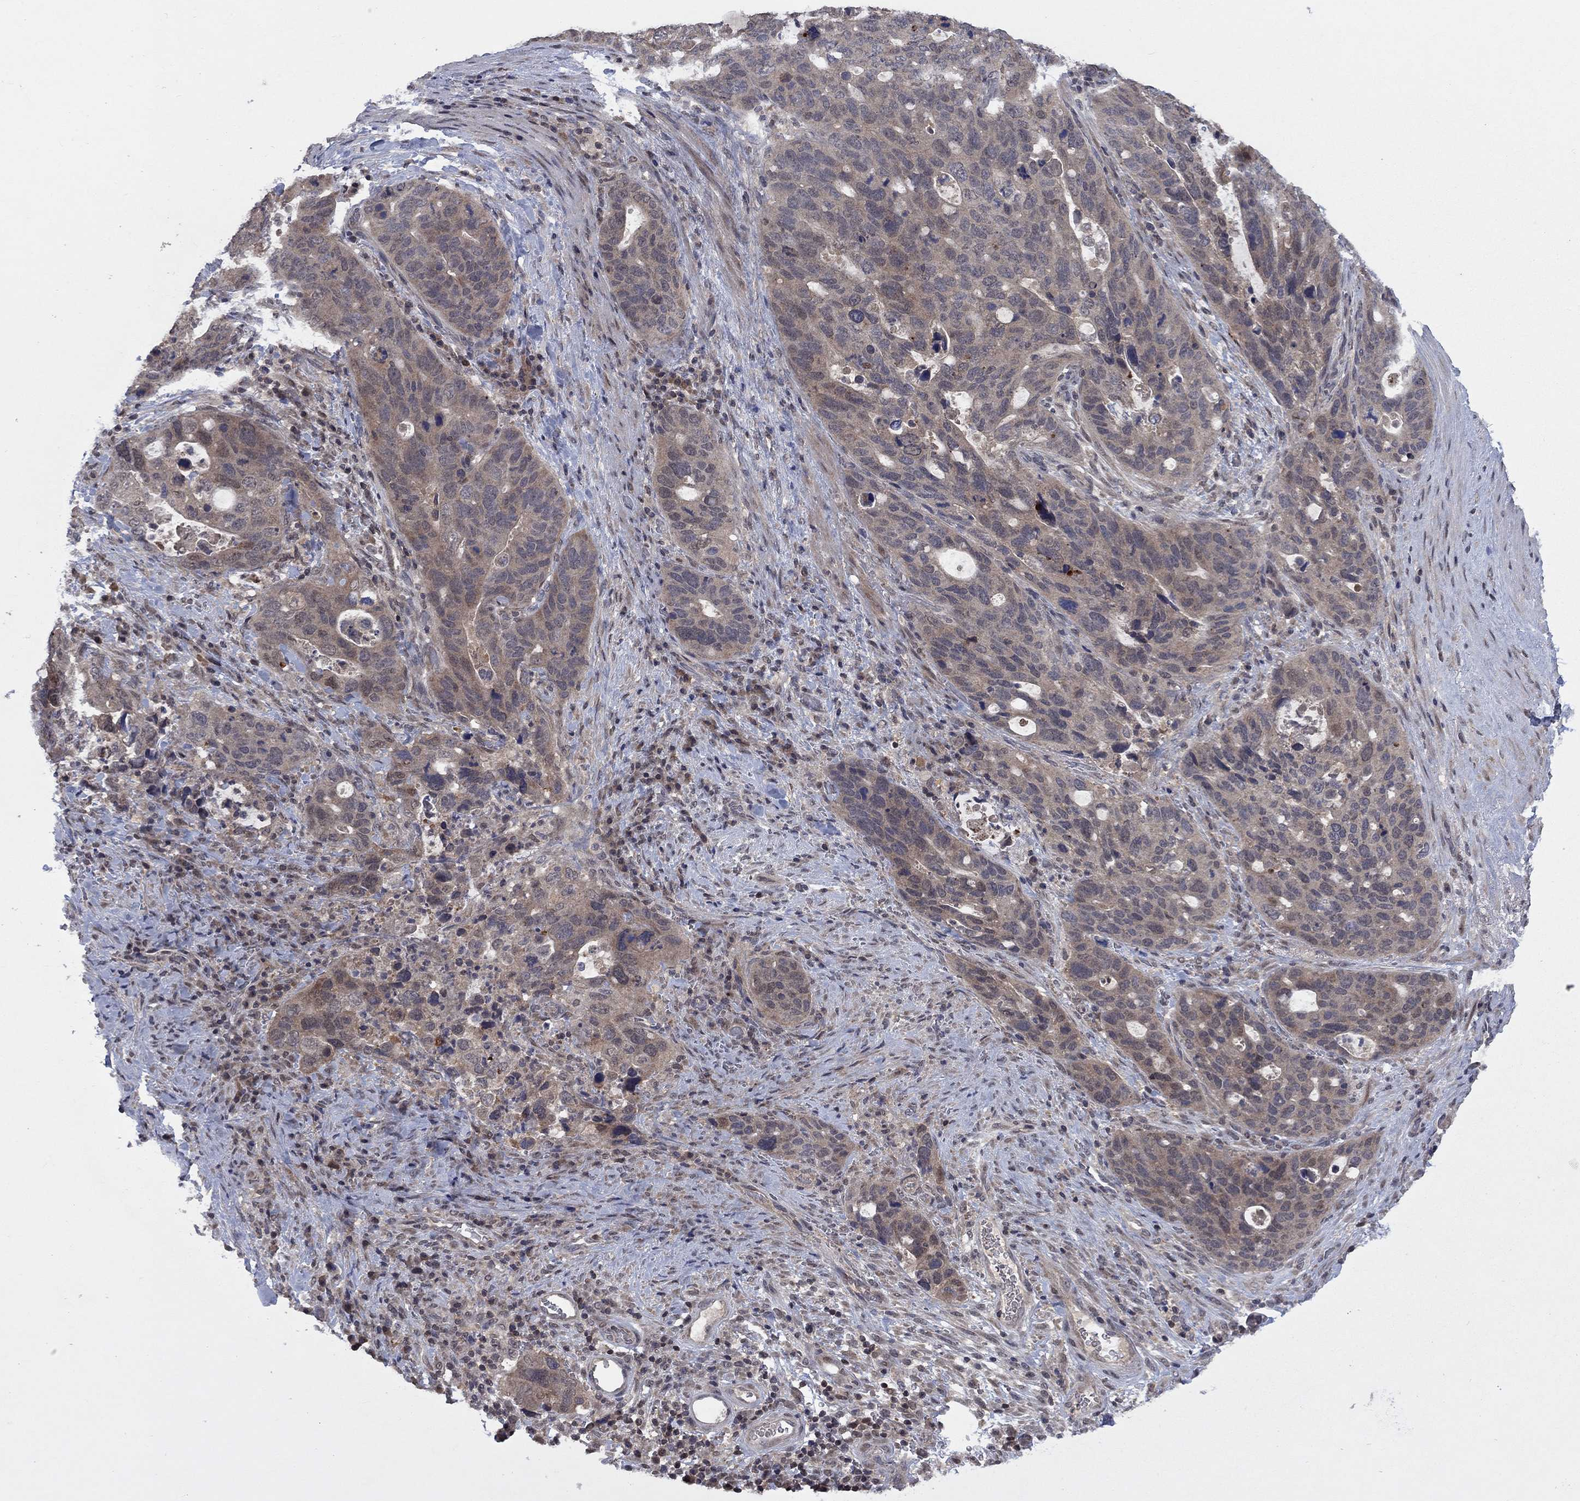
{"staining": {"intensity": "weak", "quantity": "25%-75%", "location": "cytoplasmic/membranous"}, "tissue": "stomach cancer", "cell_type": "Tumor cells", "image_type": "cancer", "snomed": [{"axis": "morphology", "description": "Adenocarcinoma, NOS"}, {"axis": "topography", "description": "Stomach"}], "caption": "Immunohistochemistry image of human adenocarcinoma (stomach) stained for a protein (brown), which demonstrates low levels of weak cytoplasmic/membranous staining in about 25%-75% of tumor cells.", "gene": "IAH1", "patient": {"sex": "male", "age": 54}}